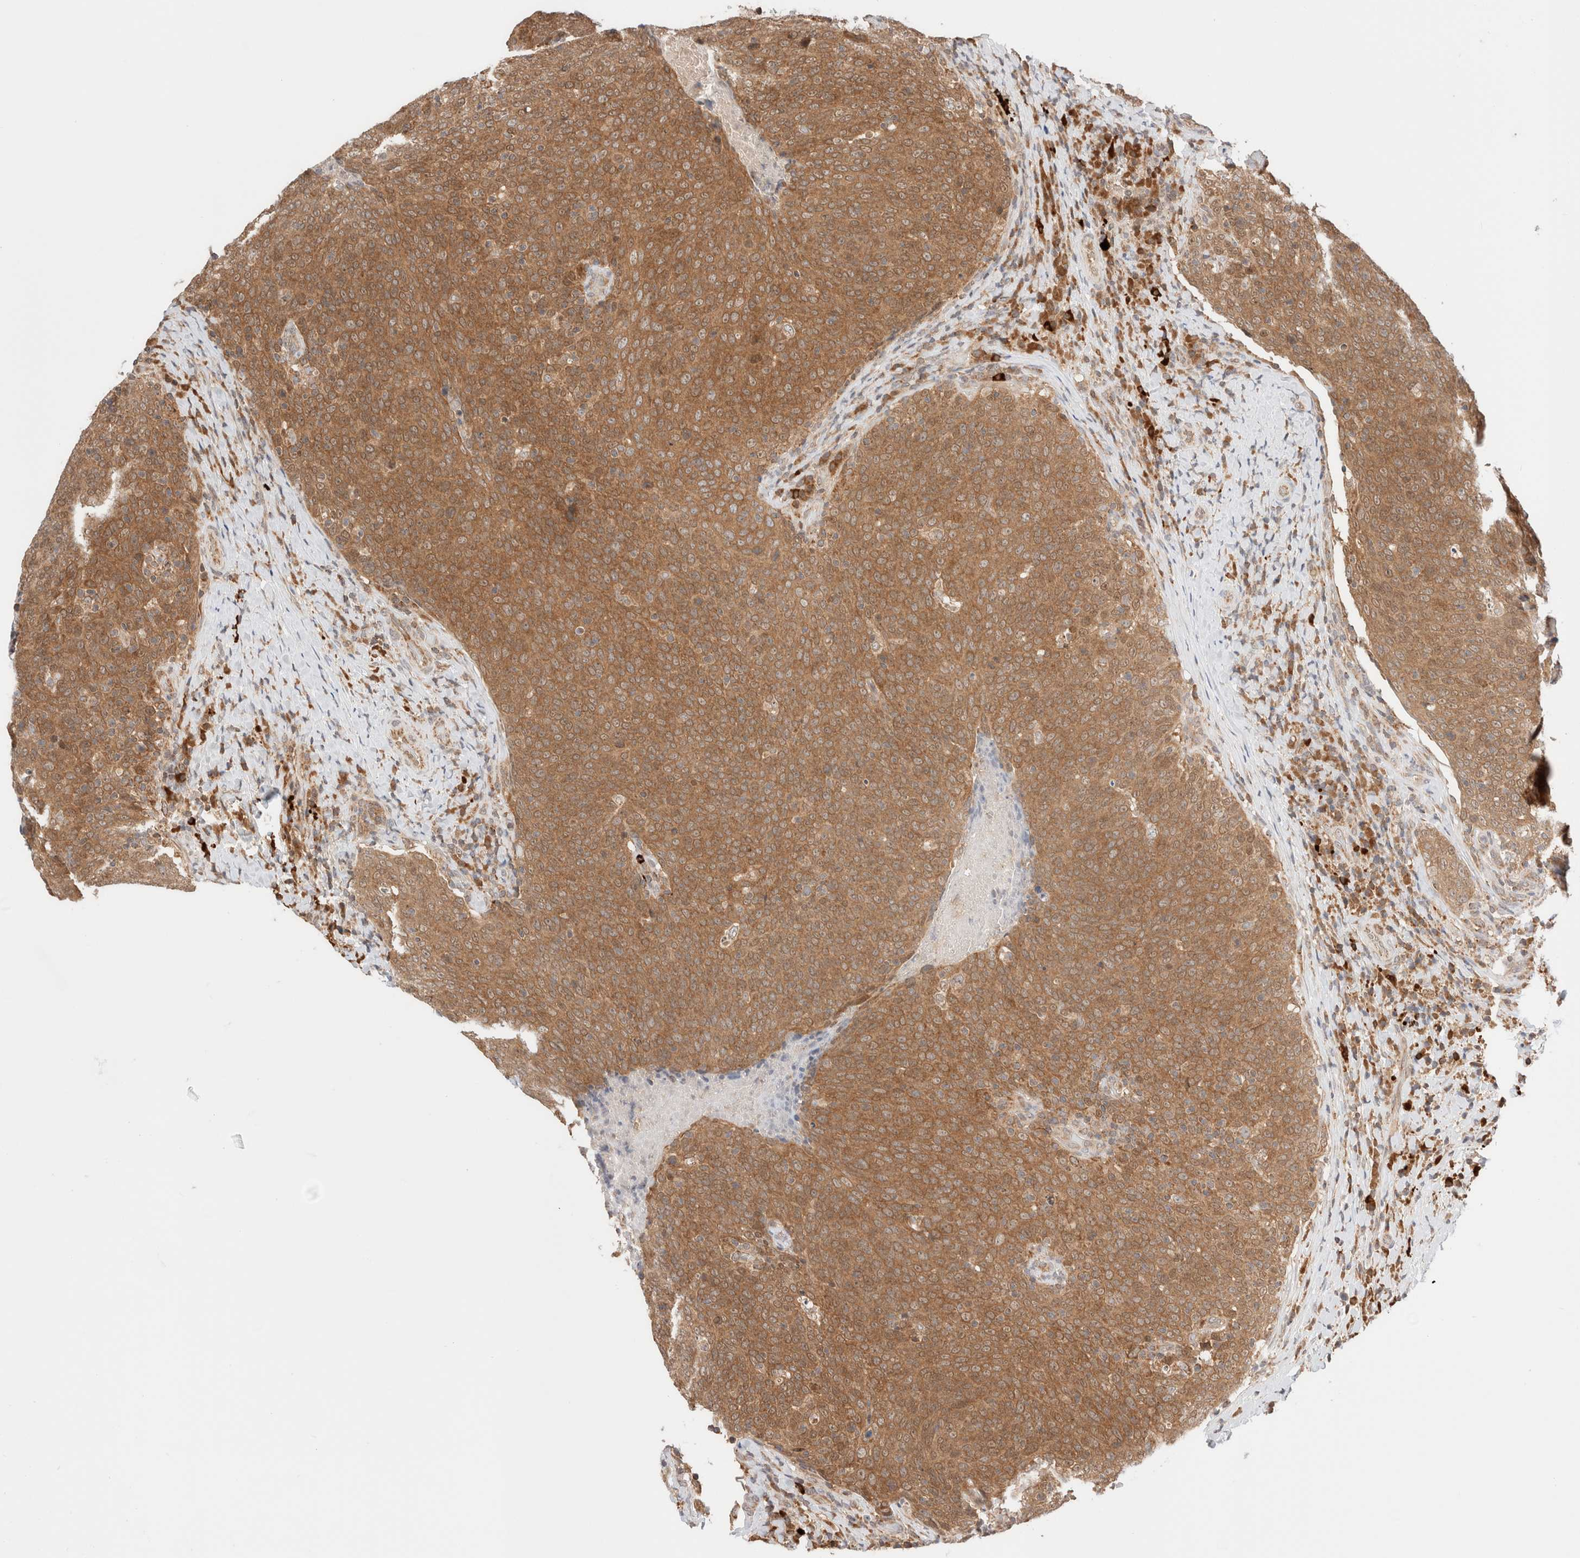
{"staining": {"intensity": "moderate", "quantity": ">75%", "location": "cytoplasmic/membranous"}, "tissue": "head and neck cancer", "cell_type": "Tumor cells", "image_type": "cancer", "snomed": [{"axis": "morphology", "description": "Squamous cell carcinoma, NOS"}, {"axis": "morphology", "description": "Squamous cell carcinoma, metastatic, NOS"}, {"axis": "topography", "description": "Lymph node"}, {"axis": "topography", "description": "Head-Neck"}], "caption": "A photomicrograph showing moderate cytoplasmic/membranous staining in approximately >75% of tumor cells in head and neck cancer (squamous cell carcinoma), as visualized by brown immunohistochemical staining.", "gene": "XKR4", "patient": {"sex": "male", "age": 62}}